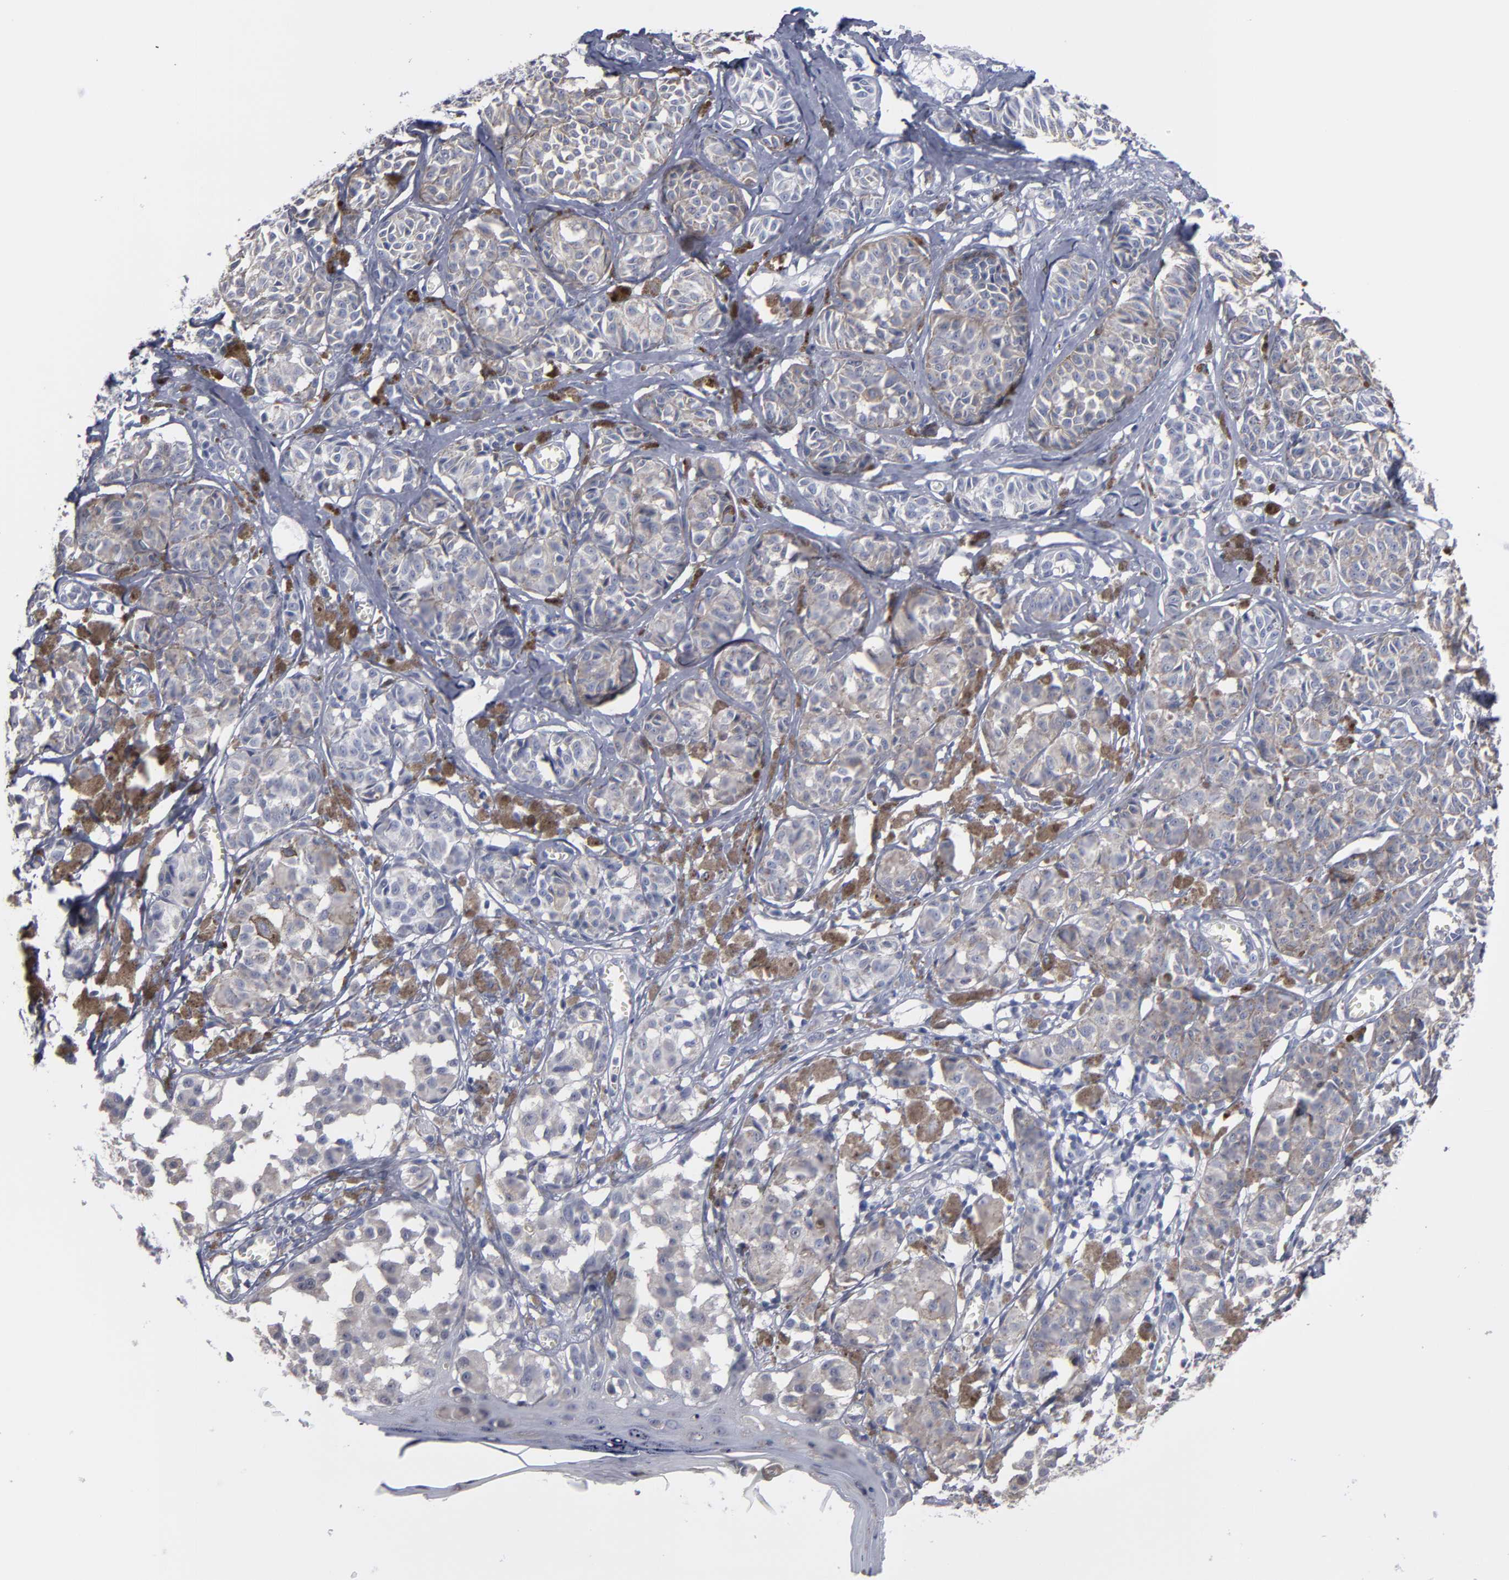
{"staining": {"intensity": "negative", "quantity": "none", "location": "none"}, "tissue": "melanoma", "cell_type": "Tumor cells", "image_type": "cancer", "snomed": [{"axis": "morphology", "description": "Malignant melanoma, NOS"}, {"axis": "topography", "description": "Skin"}], "caption": "Immunohistochemical staining of malignant melanoma exhibits no significant staining in tumor cells.", "gene": "RPH3A", "patient": {"sex": "male", "age": 76}}